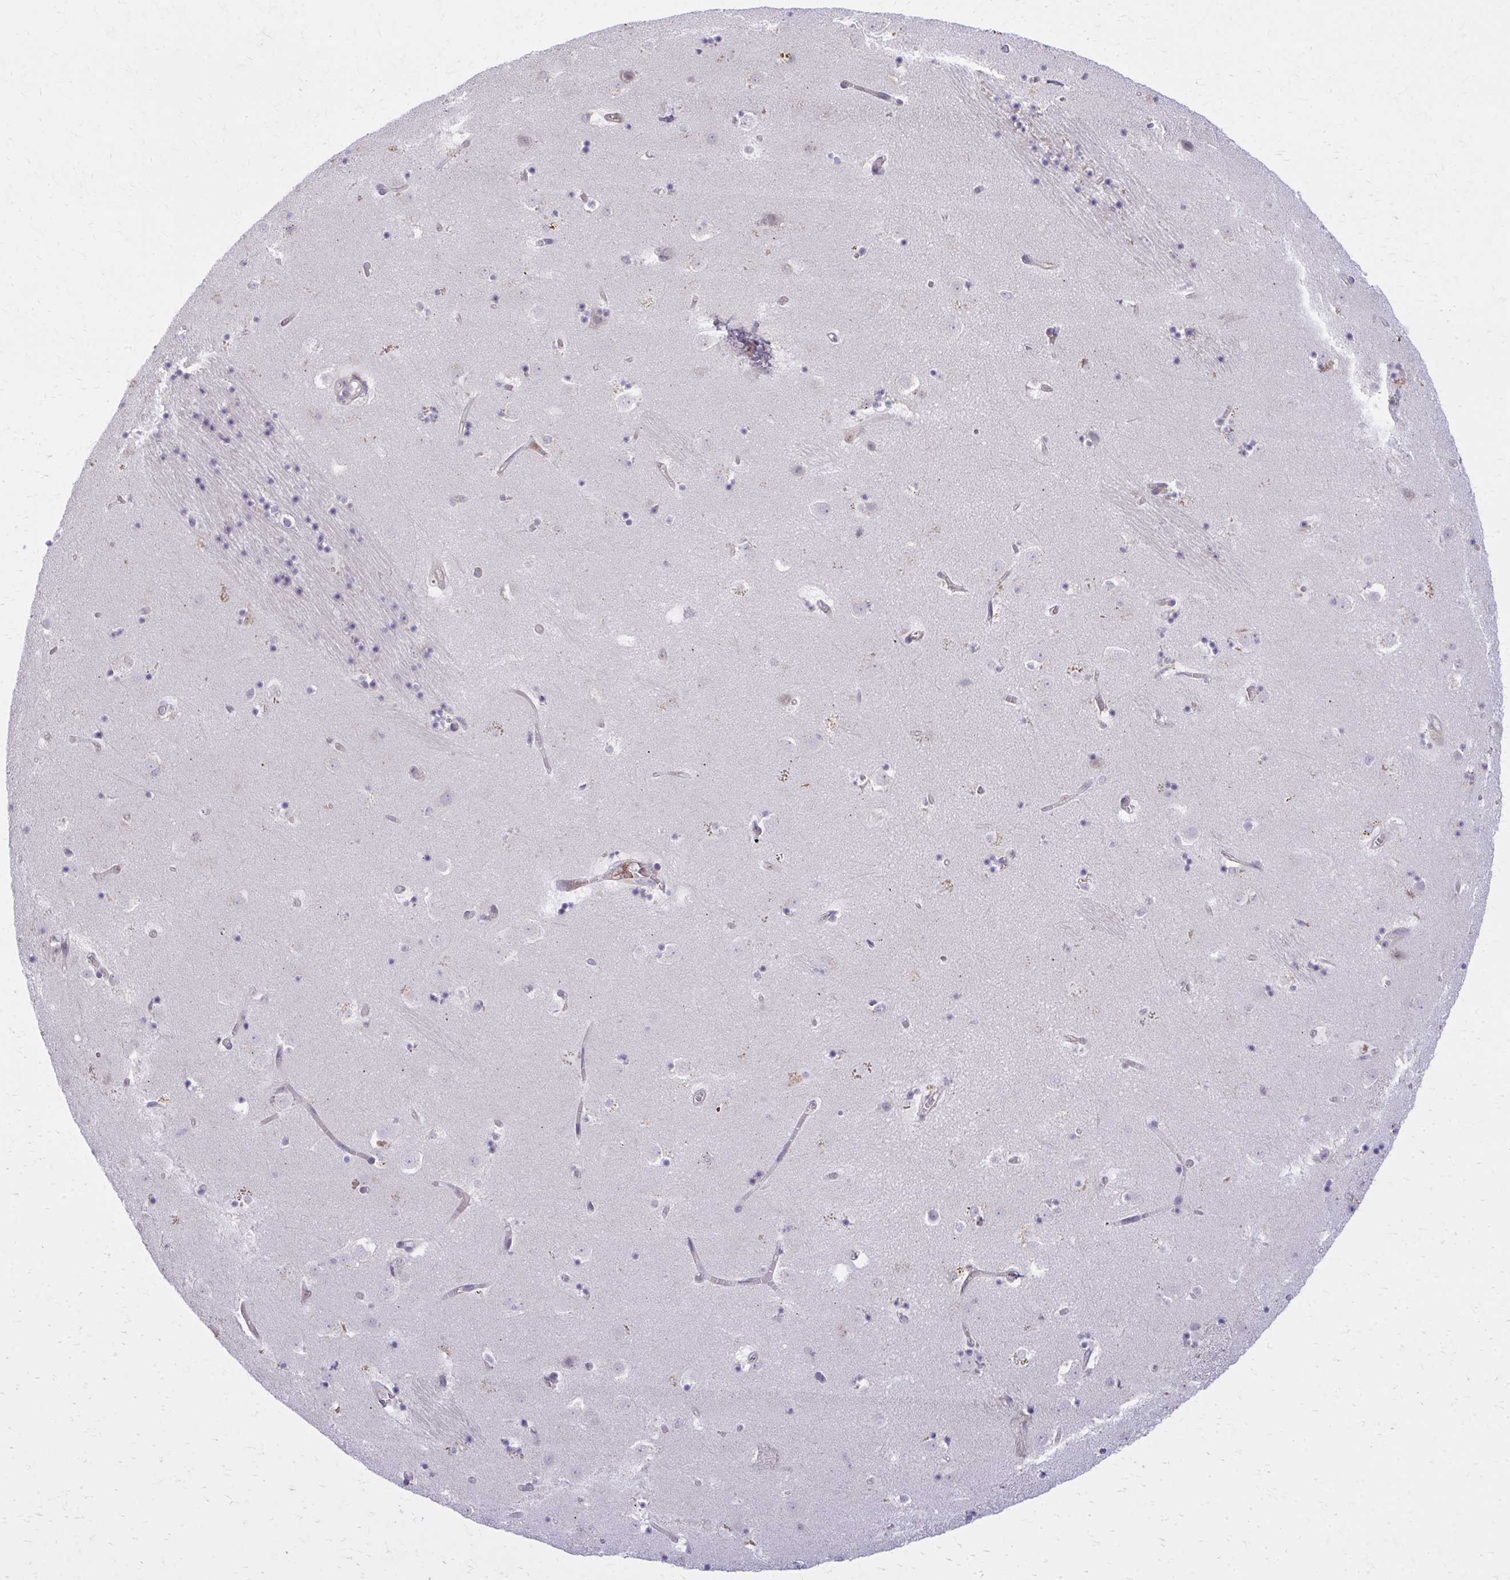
{"staining": {"intensity": "negative", "quantity": "none", "location": "none"}, "tissue": "caudate", "cell_type": "Glial cells", "image_type": "normal", "snomed": [{"axis": "morphology", "description": "Normal tissue, NOS"}, {"axis": "topography", "description": "Lateral ventricle wall"}], "caption": "High magnification brightfield microscopy of normal caudate stained with DAB (3,3'-diaminobenzidine) (brown) and counterstained with hematoxylin (blue): glial cells show no significant positivity.", "gene": "CEMP1", "patient": {"sex": "male", "age": 58}}